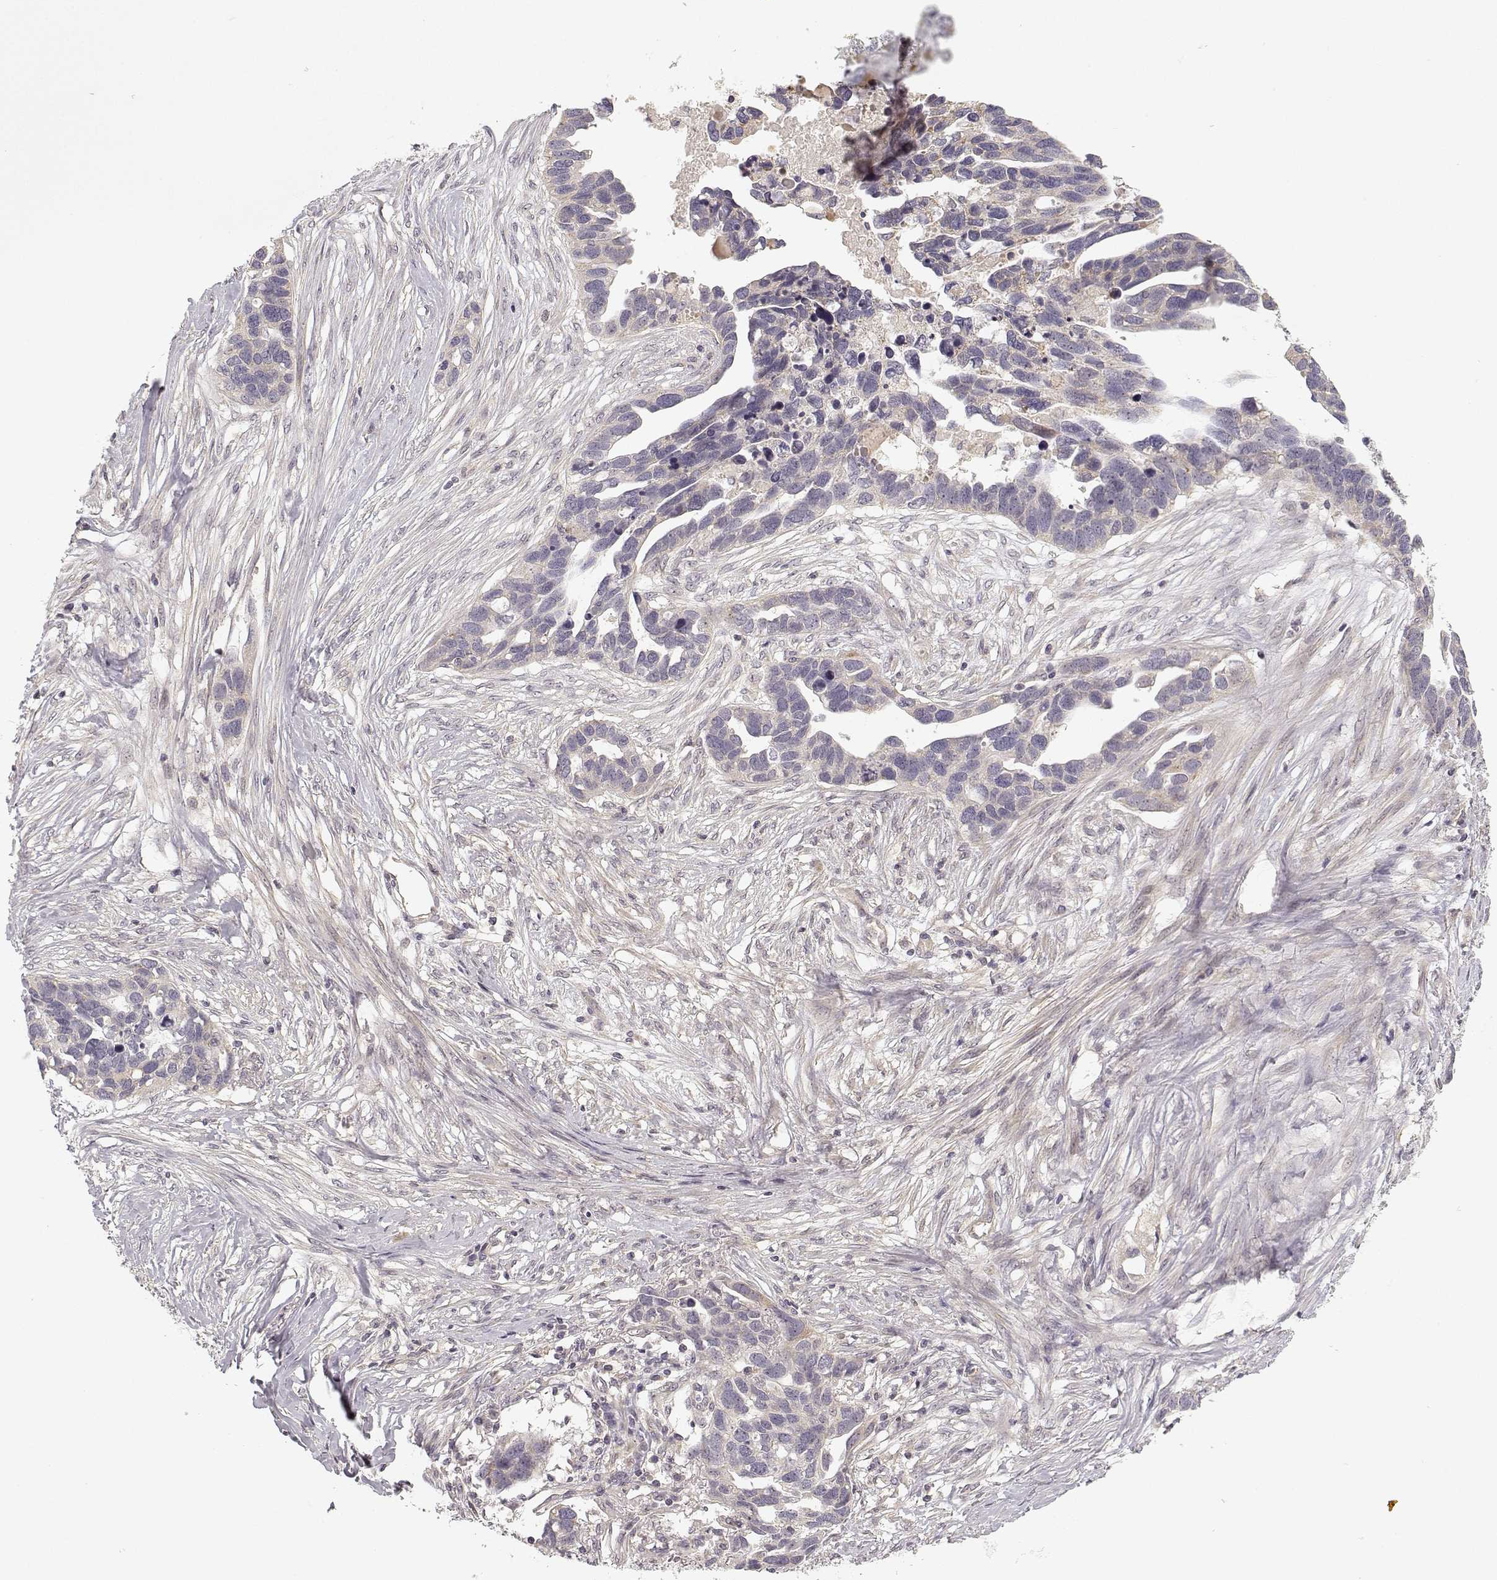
{"staining": {"intensity": "negative", "quantity": "none", "location": "none"}, "tissue": "ovarian cancer", "cell_type": "Tumor cells", "image_type": "cancer", "snomed": [{"axis": "morphology", "description": "Cystadenocarcinoma, serous, NOS"}, {"axis": "topography", "description": "Ovary"}], "caption": "Histopathology image shows no protein positivity in tumor cells of serous cystadenocarcinoma (ovarian) tissue. Brightfield microscopy of IHC stained with DAB (brown) and hematoxylin (blue), captured at high magnification.", "gene": "MED12L", "patient": {"sex": "female", "age": 54}}